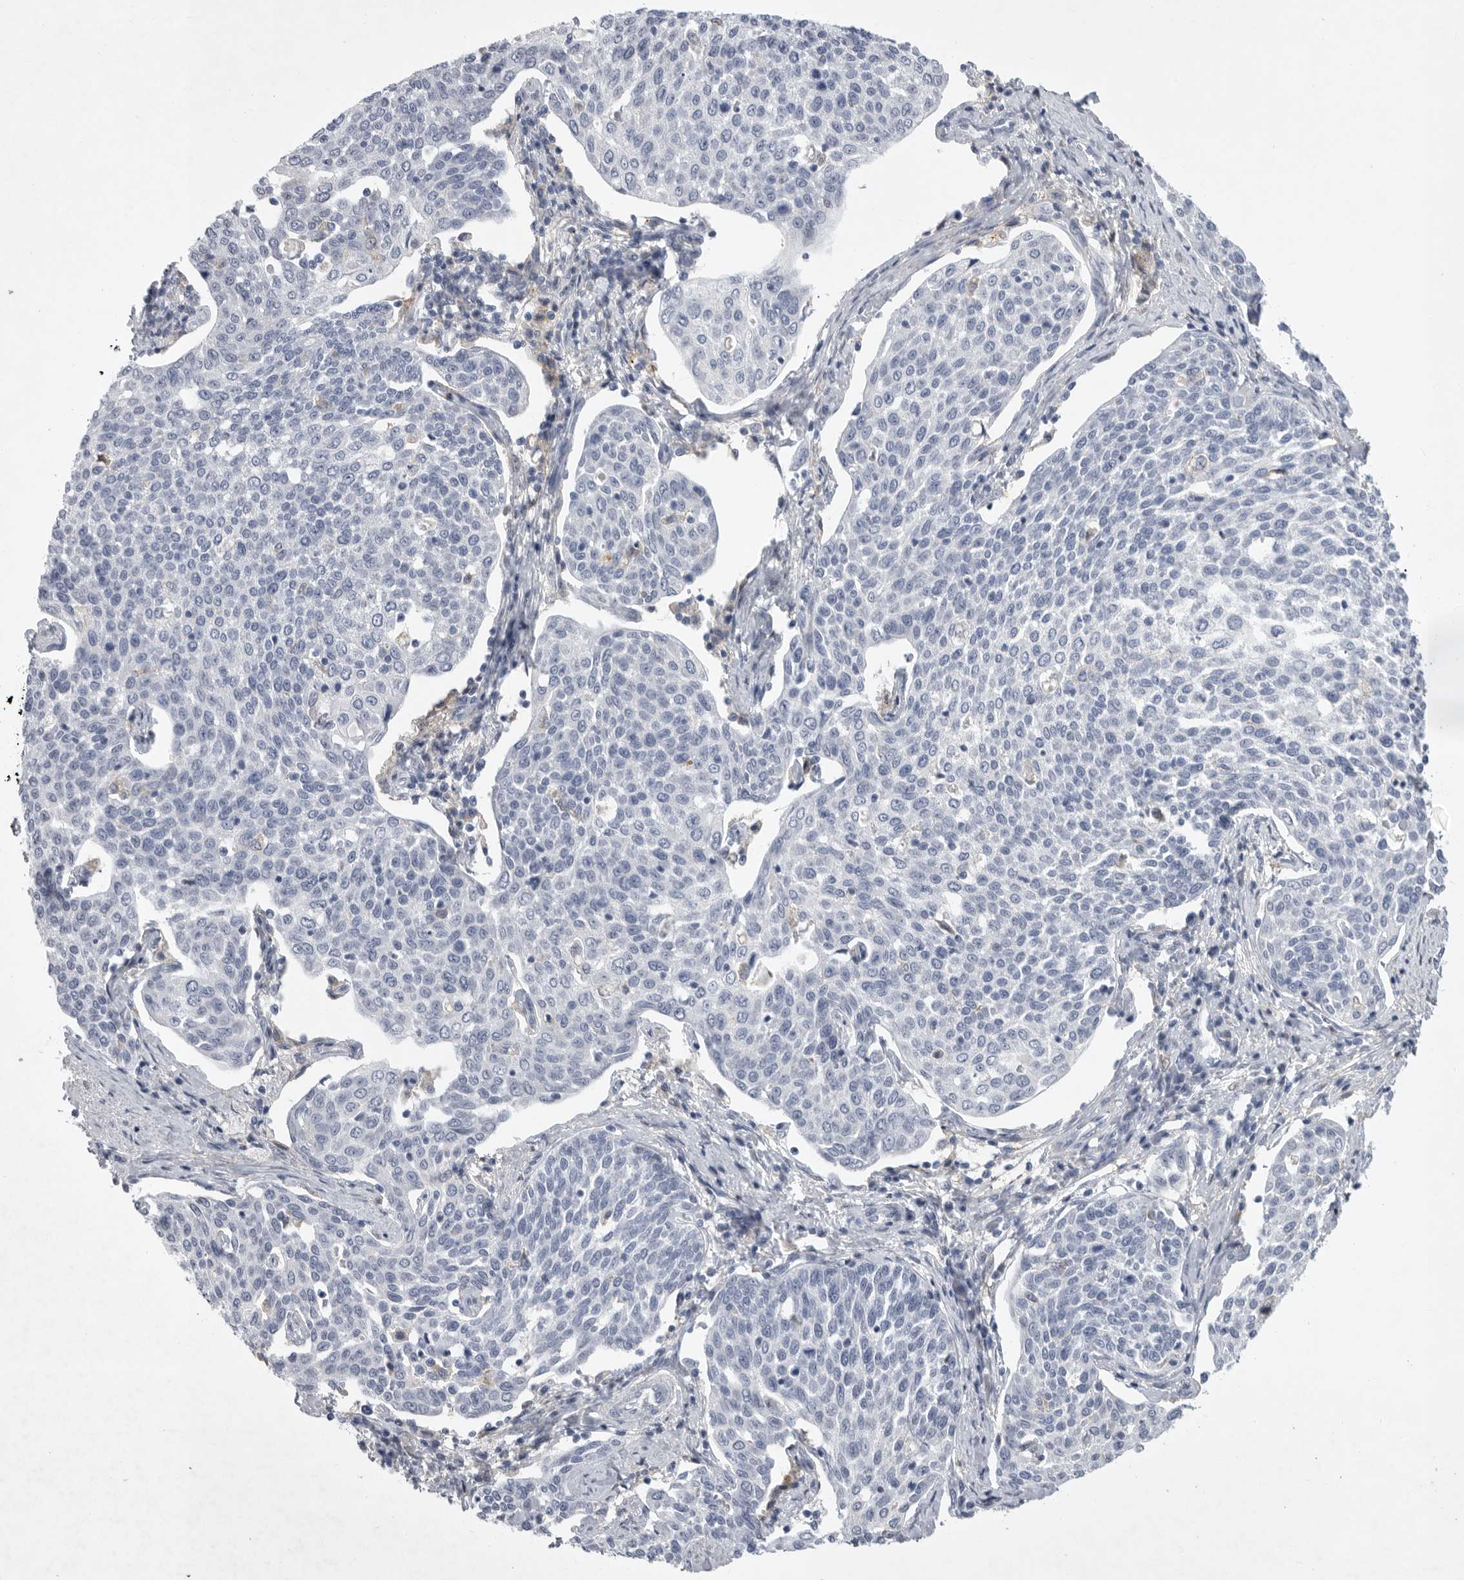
{"staining": {"intensity": "negative", "quantity": "none", "location": "none"}, "tissue": "cervical cancer", "cell_type": "Tumor cells", "image_type": "cancer", "snomed": [{"axis": "morphology", "description": "Squamous cell carcinoma, NOS"}, {"axis": "topography", "description": "Cervix"}], "caption": "Immunohistochemical staining of cervical squamous cell carcinoma shows no significant staining in tumor cells.", "gene": "SIGLEC10", "patient": {"sex": "female", "age": 34}}